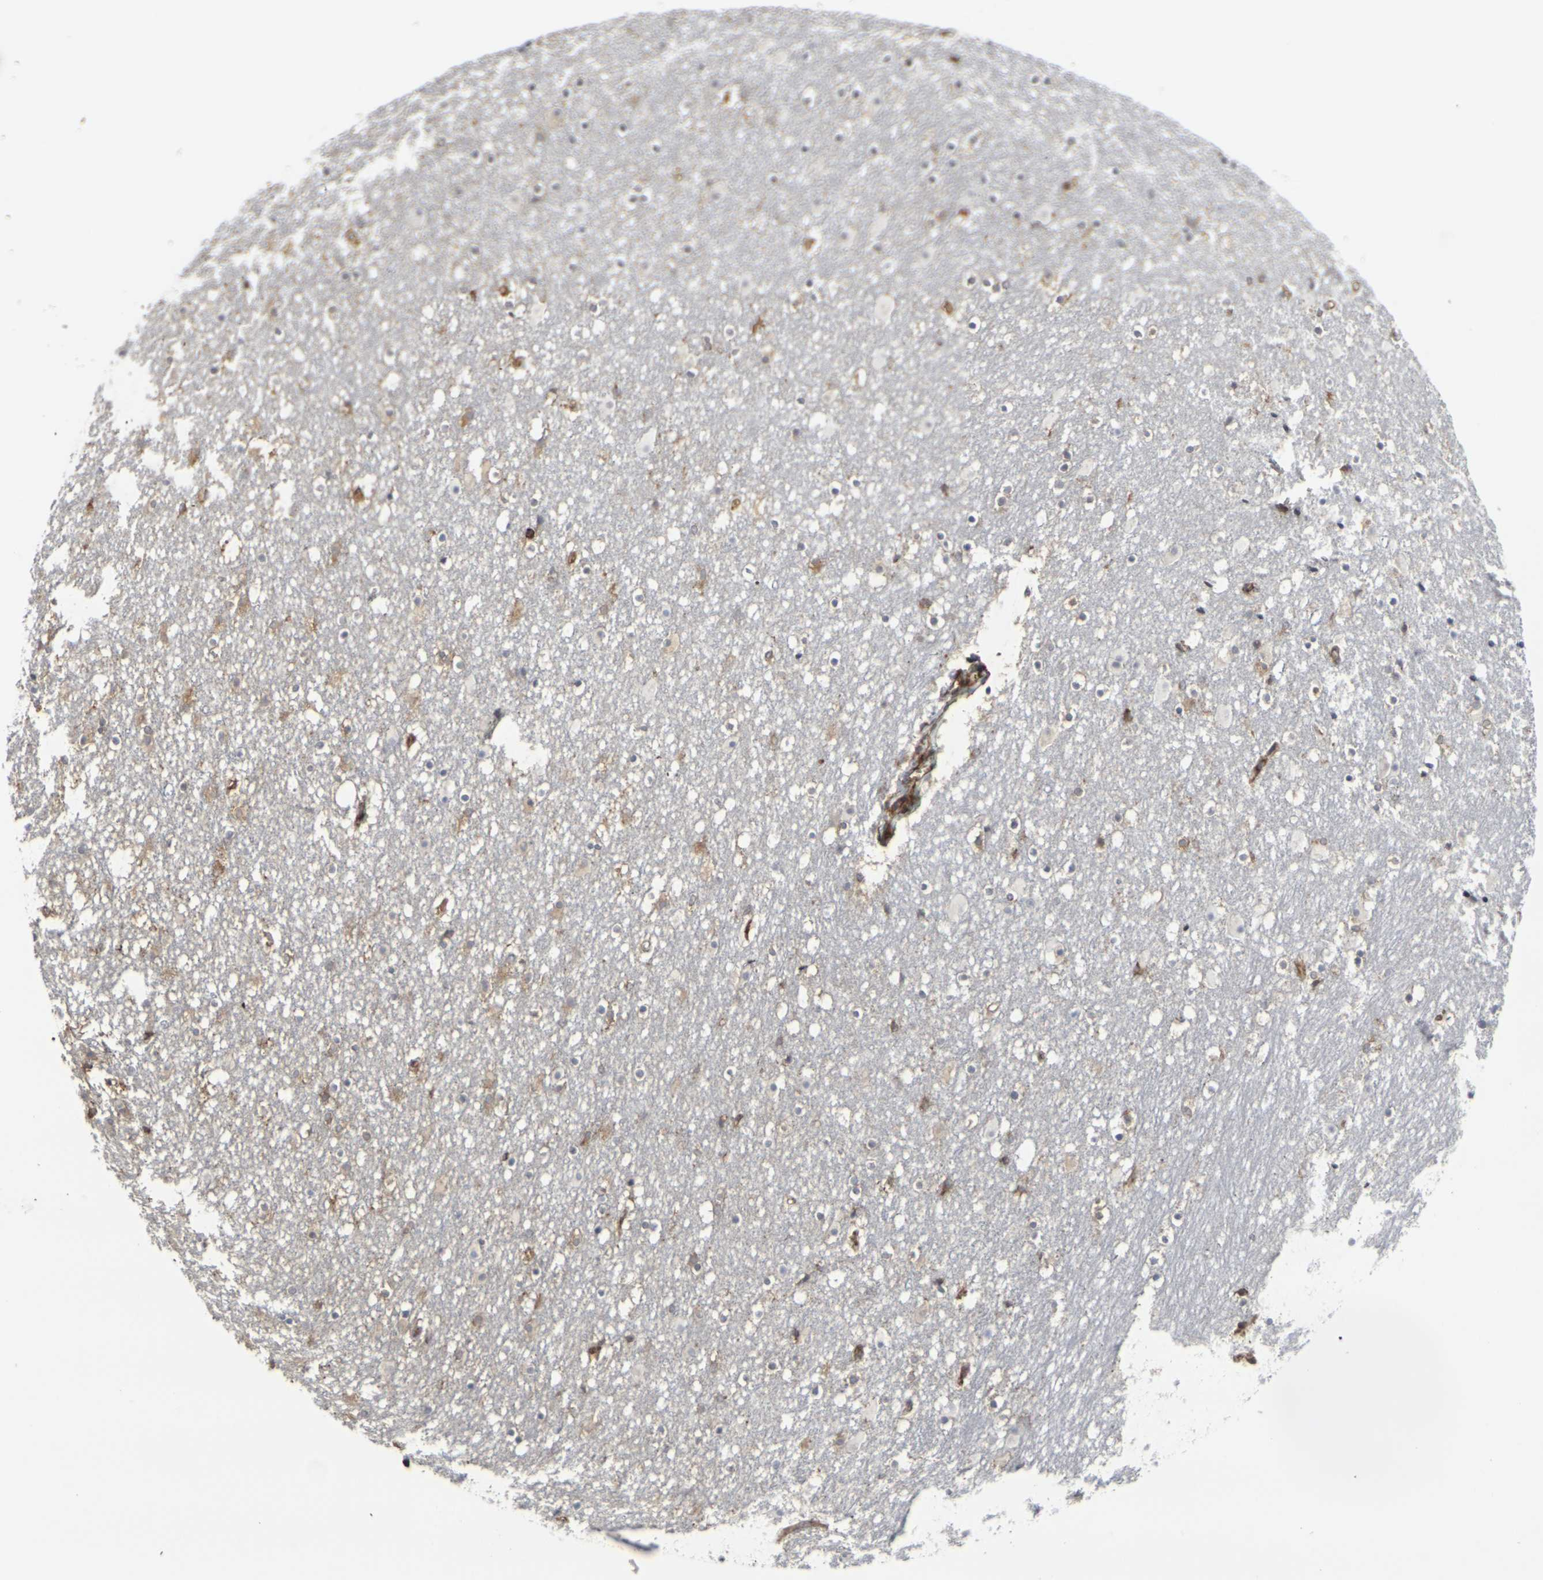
{"staining": {"intensity": "moderate", "quantity": "25%-75%", "location": "cytoplasmic/membranous"}, "tissue": "caudate", "cell_type": "Glial cells", "image_type": "normal", "snomed": [{"axis": "morphology", "description": "Normal tissue, NOS"}, {"axis": "topography", "description": "Lateral ventricle wall"}], "caption": "Immunohistochemical staining of normal caudate shows medium levels of moderate cytoplasmic/membranous positivity in about 25%-75% of glial cells.", "gene": "MARCHF2", "patient": {"sex": "male", "age": 45}}